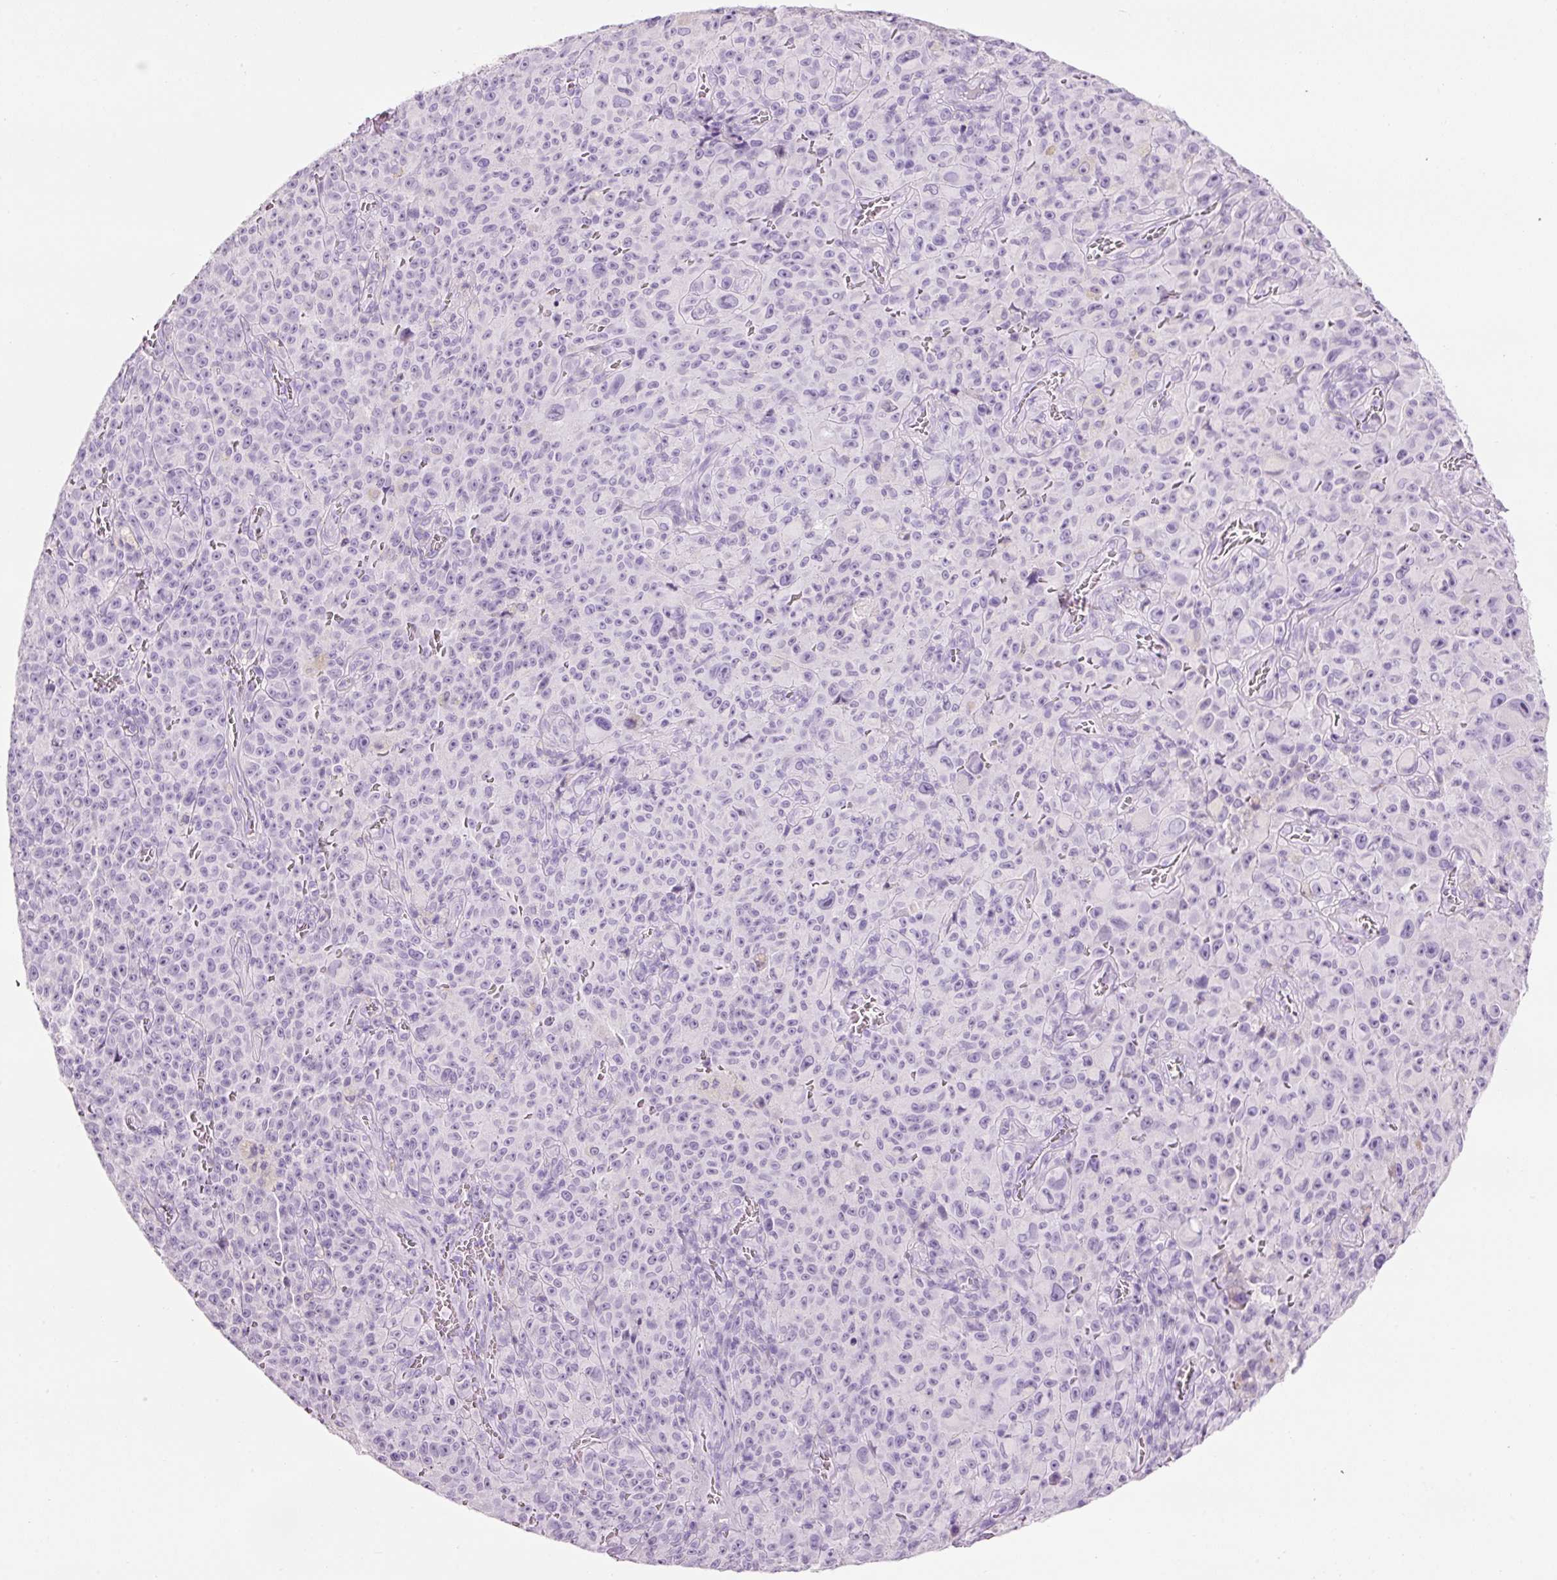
{"staining": {"intensity": "negative", "quantity": "none", "location": "none"}, "tissue": "melanoma", "cell_type": "Tumor cells", "image_type": "cancer", "snomed": [{"axis": "morphology", "description": "Malignant melanoma, NOS"}, {"axis": "topography", "description": "Skin"}], "caption": "Immunohistochemistry (IHC) histopathology image of melanoma stained for a protein (brown), which exhibits no staining in tumor cells. (Stains: DAB immunohistochemistry (IHC) with hematoxylin counter stain, Microscopy: brightfield microscopy at high magnification).", "gene": "MFAP4", "patient": {"sex": "female", "age": 82}}